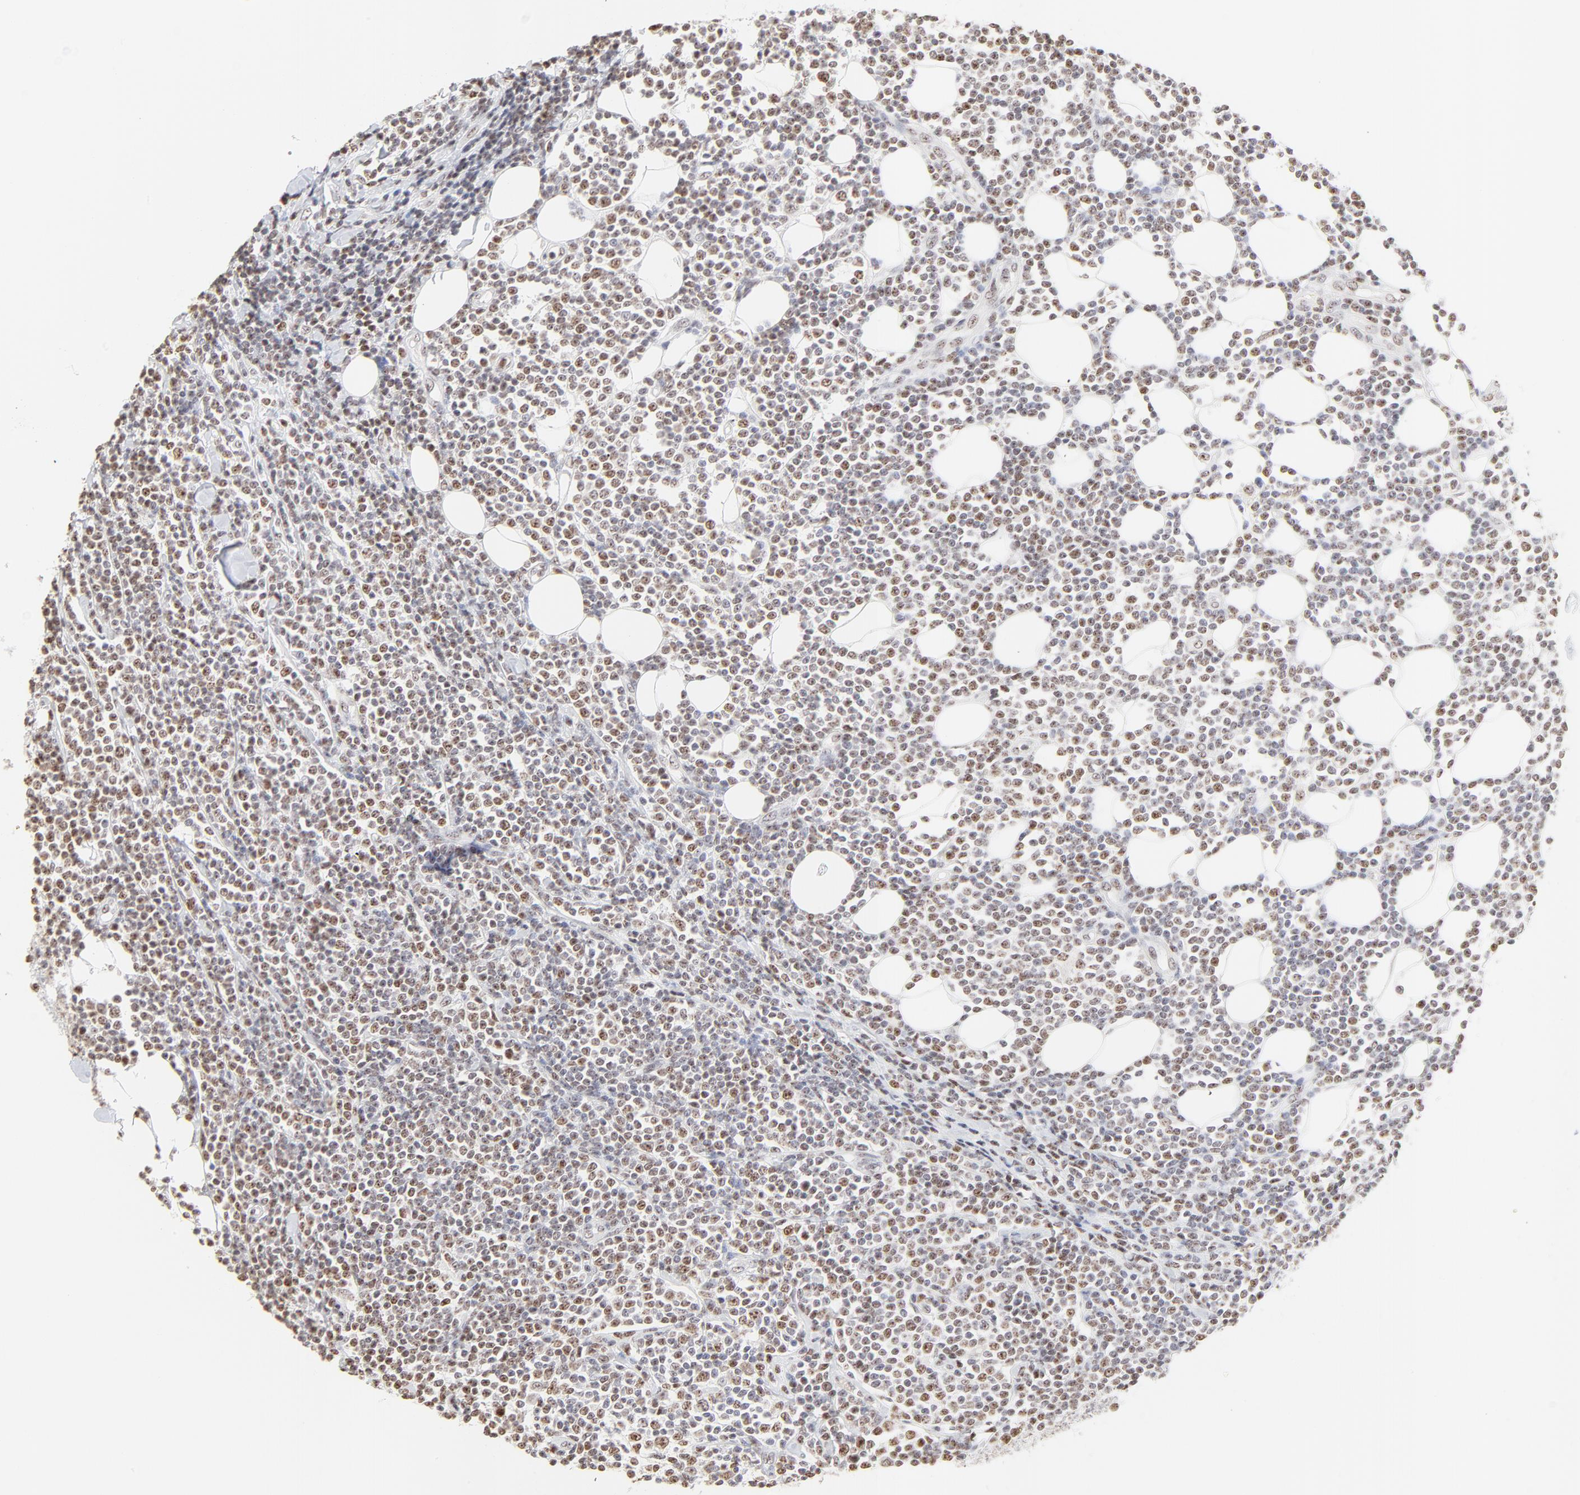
{"staining": {"intensity": "weak", "quantity": "25%-75%", "location": "nuclear"}, "tissue": "lymphoma", "cell_type": "Tumor cells", "image_type": "cancer", "snomed": [{"axis": "morphology", "description": "Malignant lymphoma, non-Hodgkin's type, Low grade"}, {"axis": "topography", "description": "Soft tissue"}], "caption": "Brown immunohistochemical staining in low-grade malignant lymphoma, non-Hodgkin's type displays weak nuclear expression in about 25%-75% of tumor cells.", "gene": "NFIL3", "patient": {"sex": "male", "age": 92}}